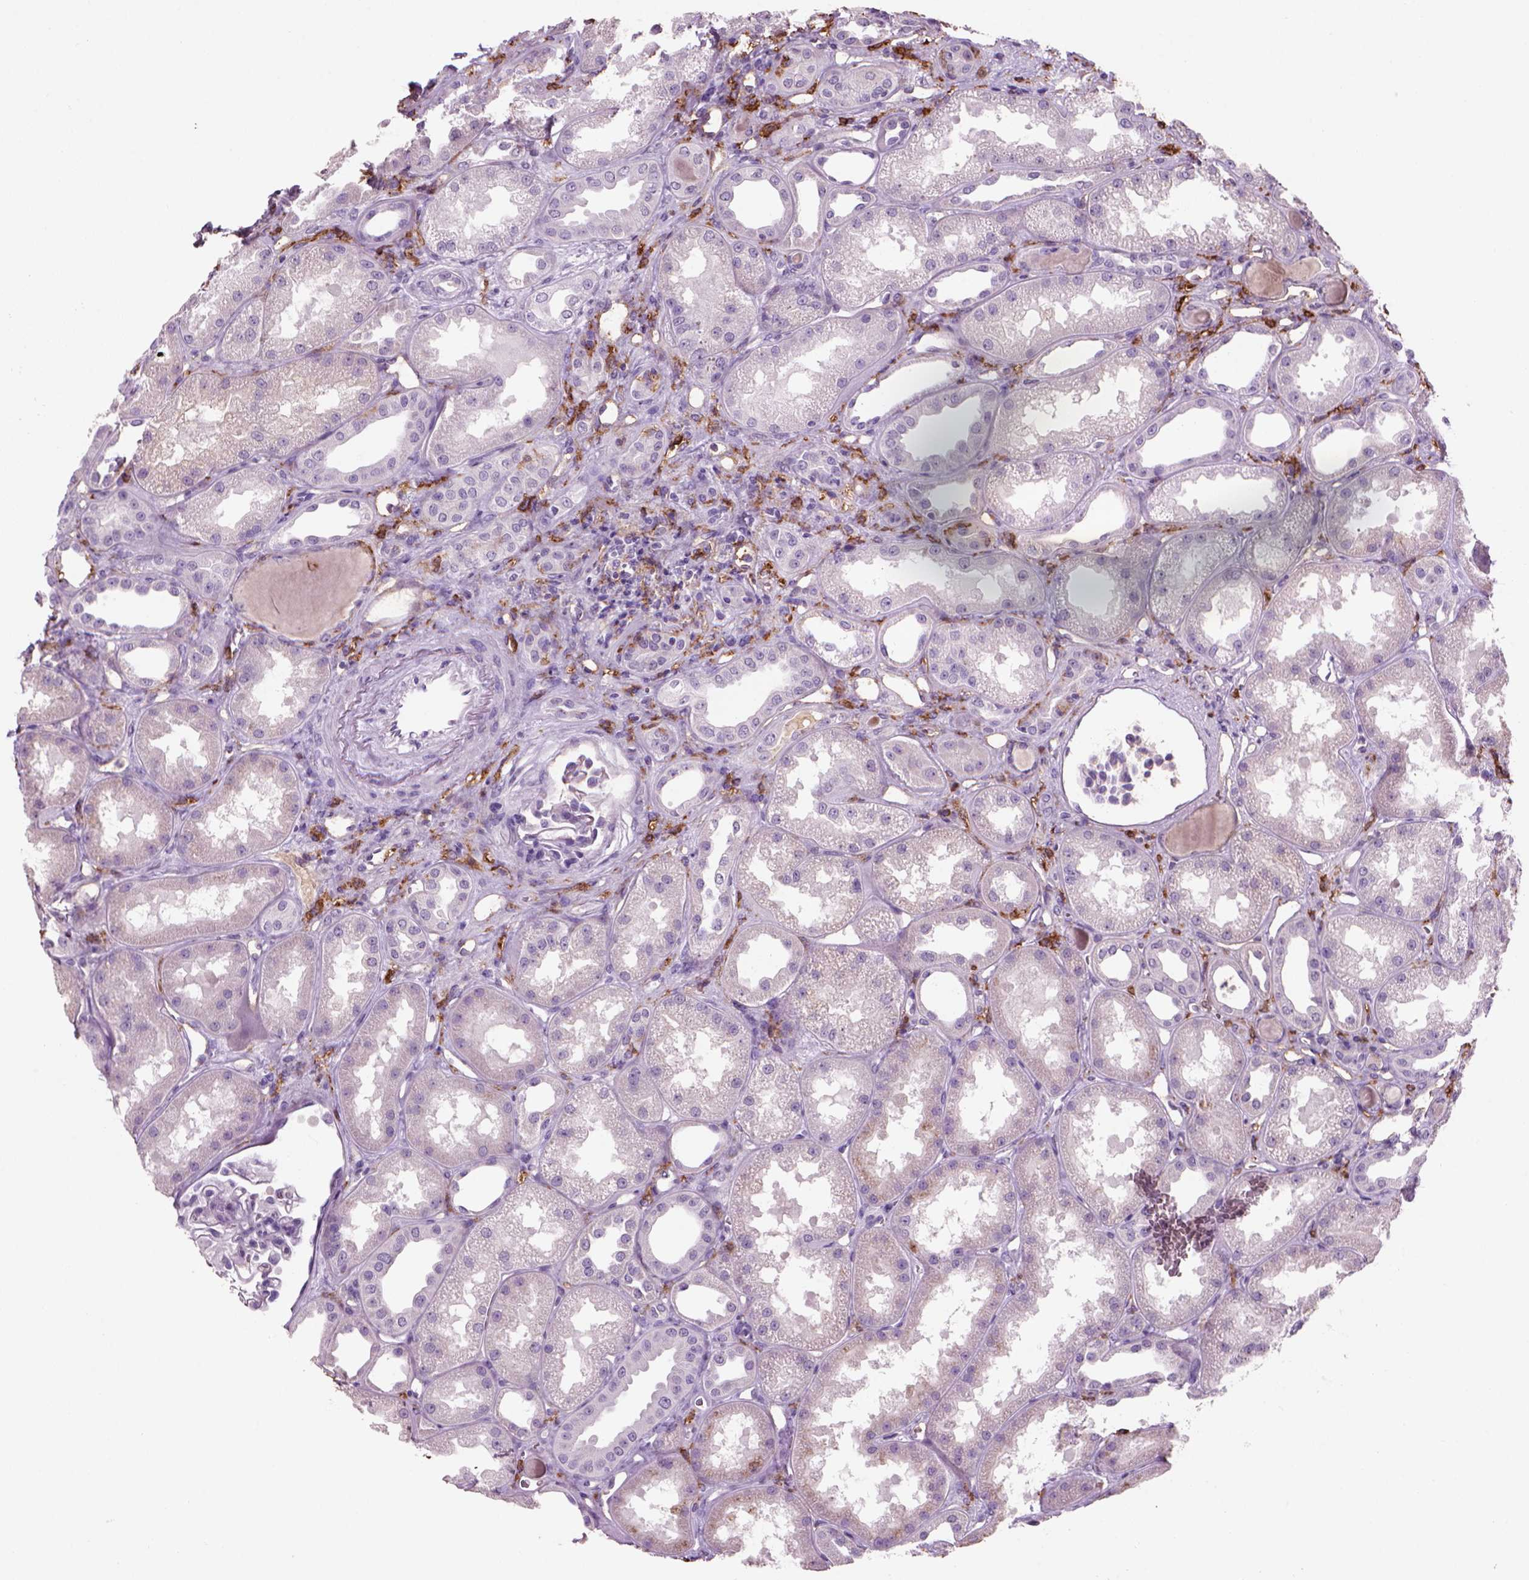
{"staining": {"intensity": "negative", "quantity": "none", "location": "none"}, "tissue": "kidney", "cell_type": "Cells in glomeruli", "image_type": "normal", "snomed": [{"axis": "morphology", "description": "Normal tissue, NOS"}, {"axis": "topography", "description": "Kidney"}], "caption": "Immunohistochemistry (IHC) image of benign kidney stained for a protein (brown), which exhibits no staining in cells in glomeruli.", "gene": "CD14", "patient": {"sex": "male", "age": 61}}